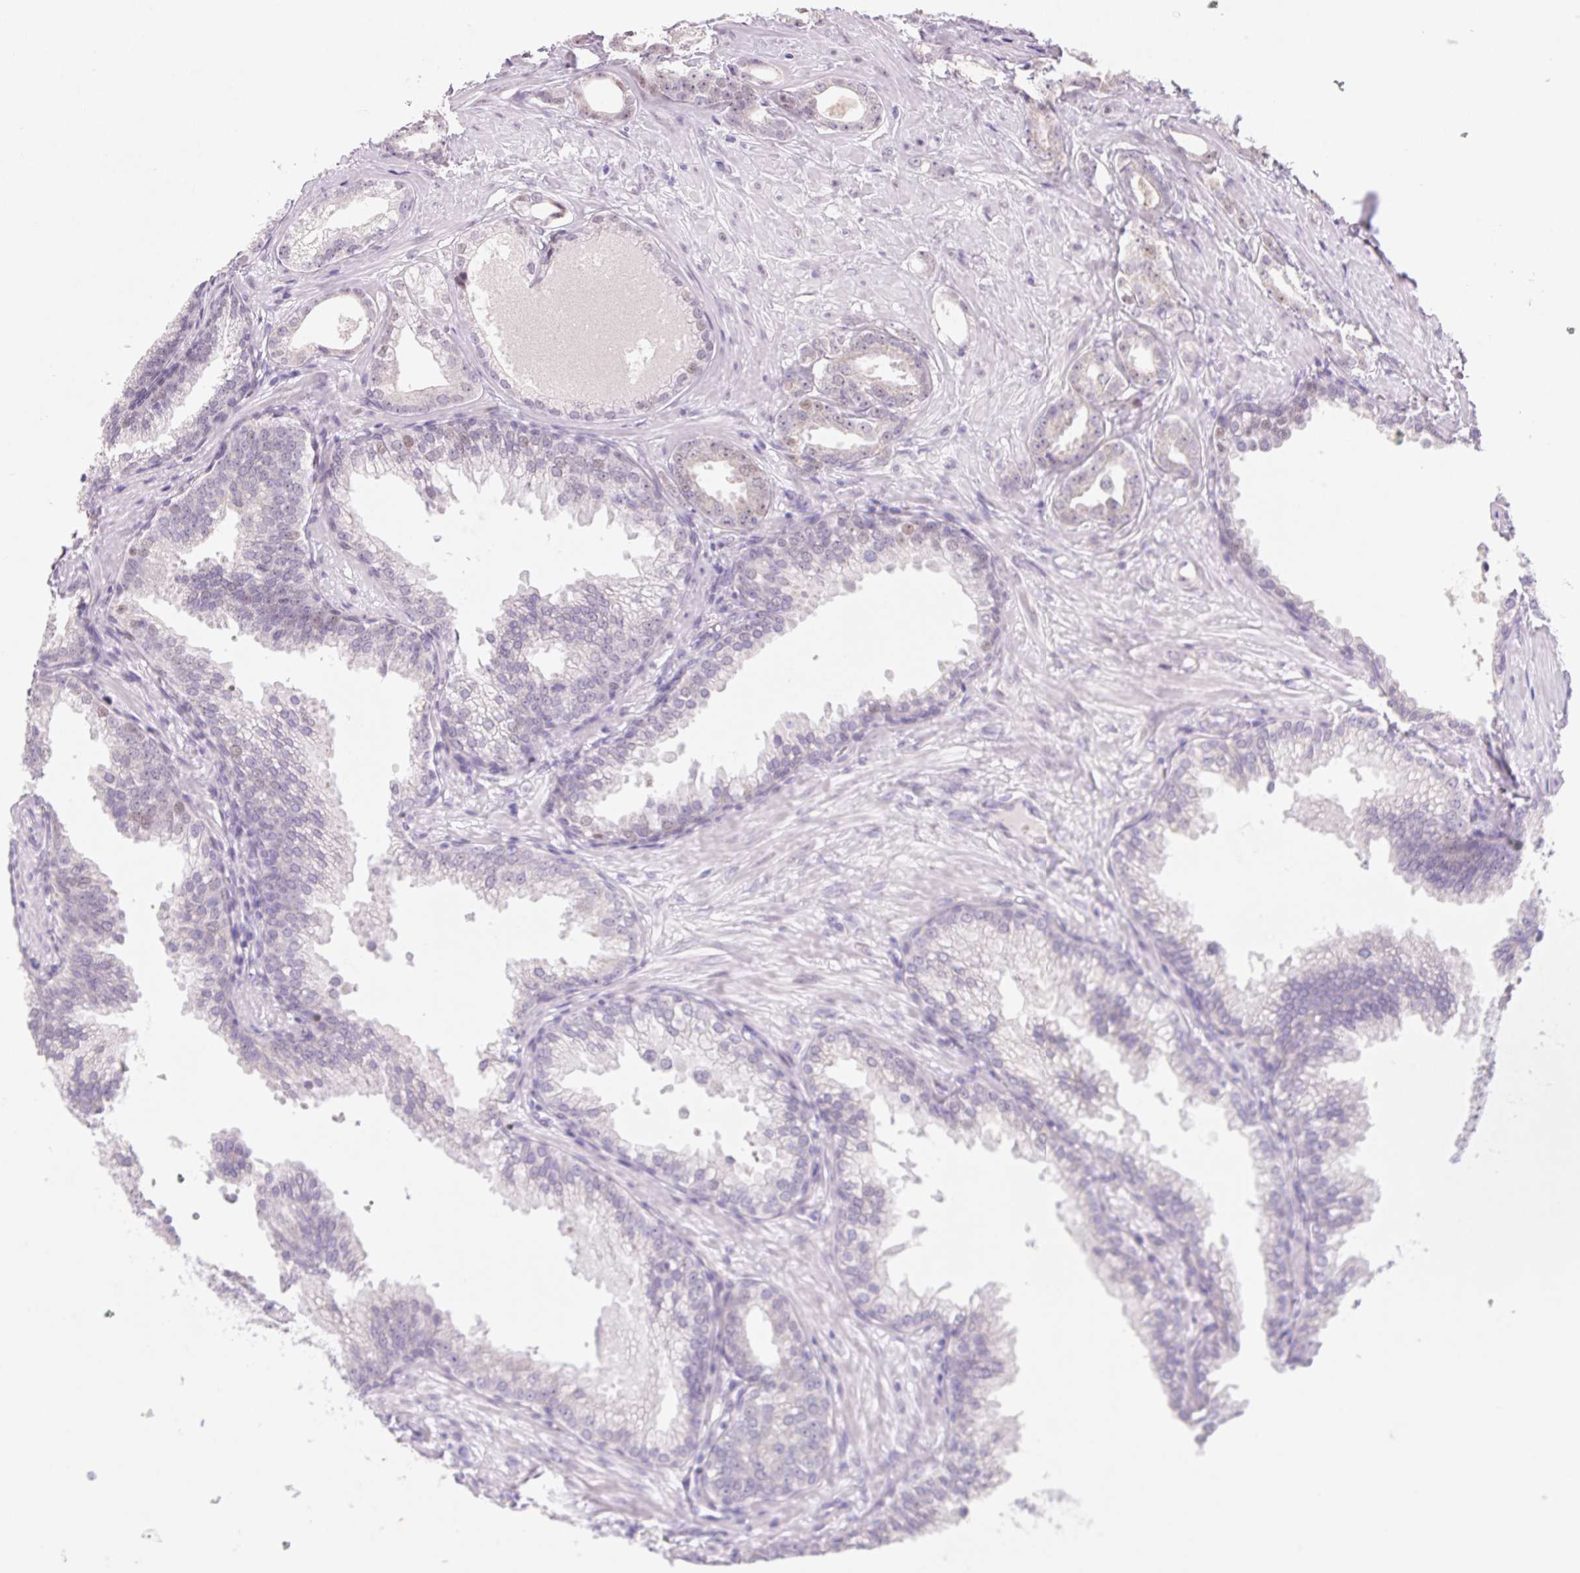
{"staining": {"intensity": "negative", "quantity": "none", "location": "none"}, "tissue": "prostate cancer", "cell_type": "Tumor cells", "image_type": "cancer", "snomed": [{"axis": "morphology", "description": "Adenocarcinoma, Low grade"}, {"axis": "topography", "description": "Prostate"}], "caption": "Adenocarcinoma (low-grade) (prostate) was stained to show a protein in brown. There is no significant expression in tumor cells.", "gene": "DPPA5", "patient": {"sex": "male", "age": 65}}